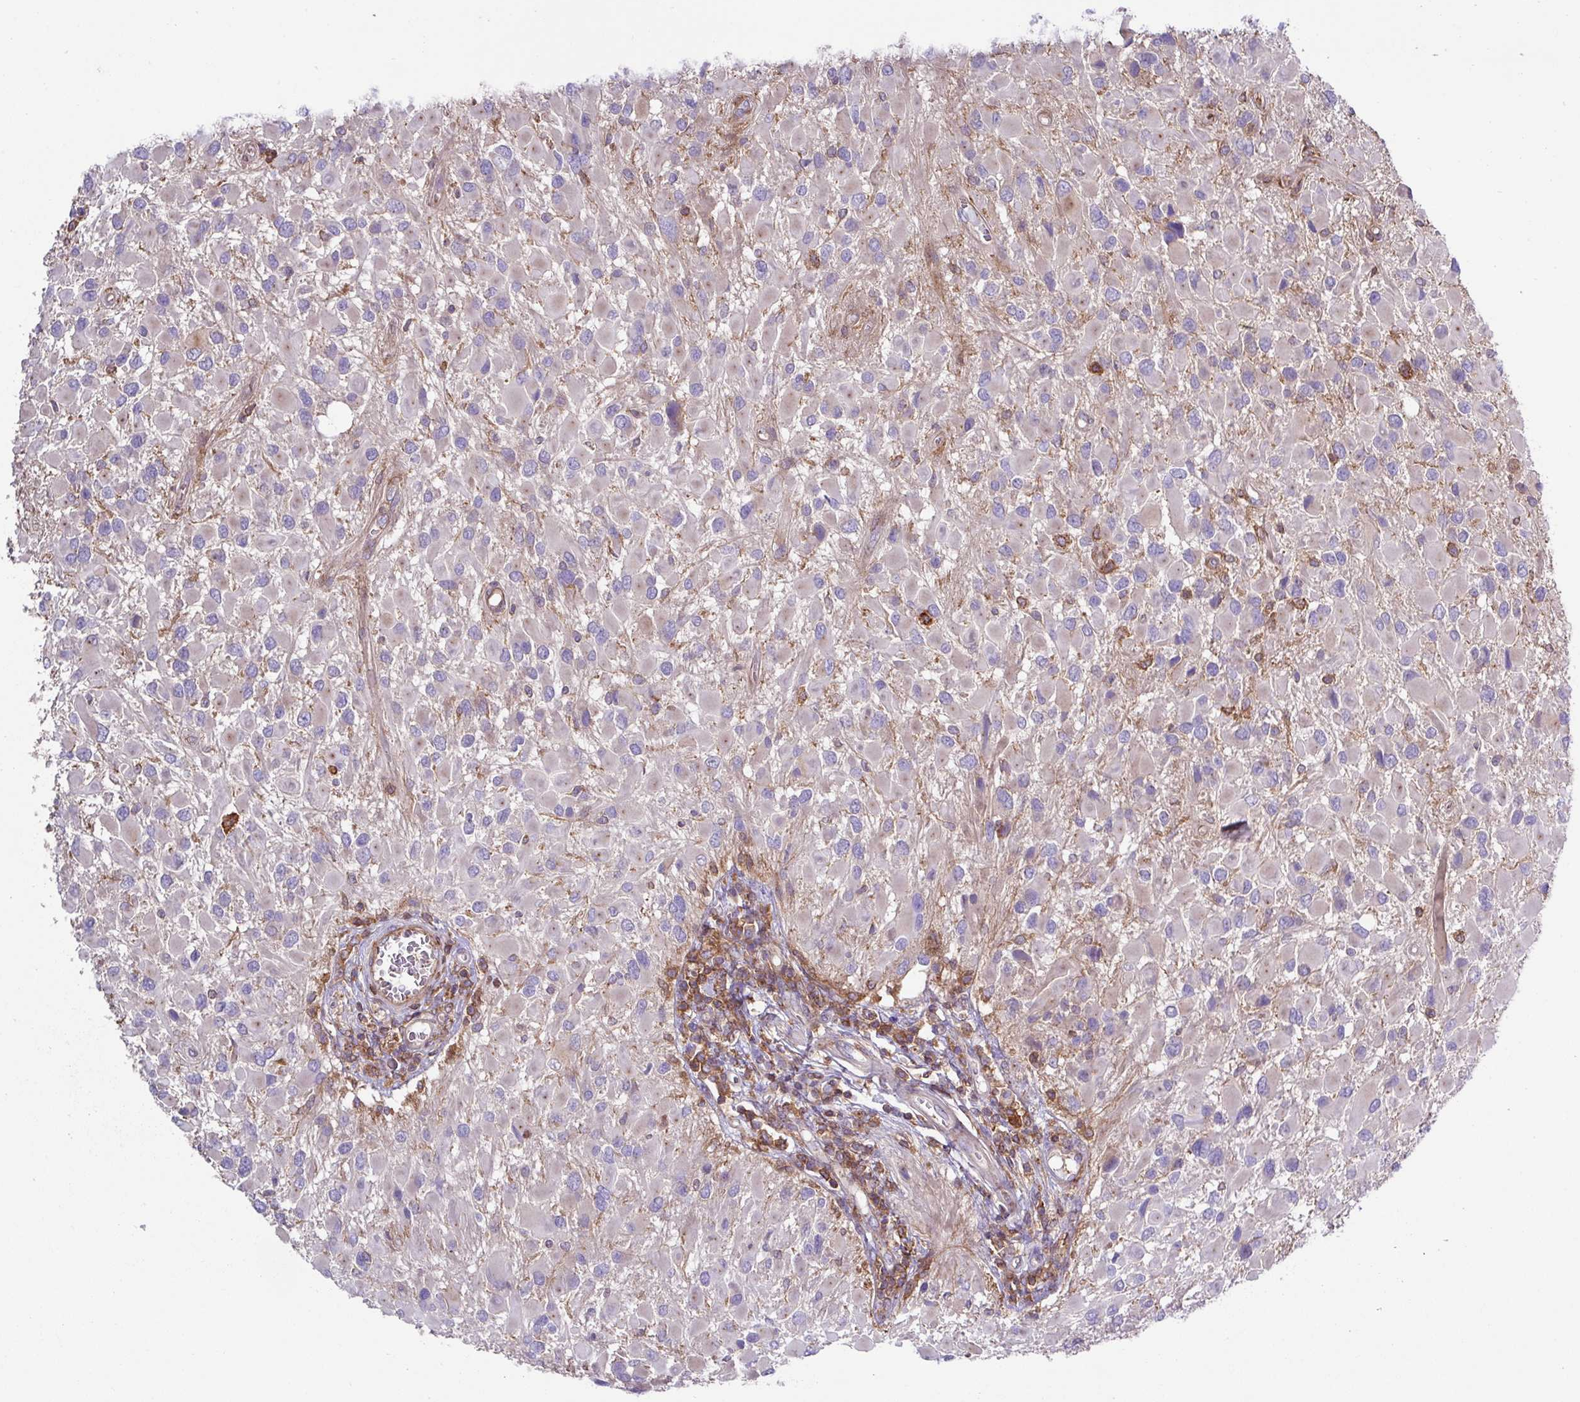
{"staining": {"intensity": "negative", "quantity": "none", "location": "none"}, "tissue": "glioma", "cell_type": "Tumor cells", "image_type": "cancer", "snomed": [{"axis": "morphology", "description": "Glioma, malignant, High grade"}, {"axis": "topography", "description": "Brain"}], "caption": "This is an IHC photomicrograph of glioma. There is no positivity in tumor cells.", "gene": "RIC1", "patient": {"sex": "male", "age": 53}}